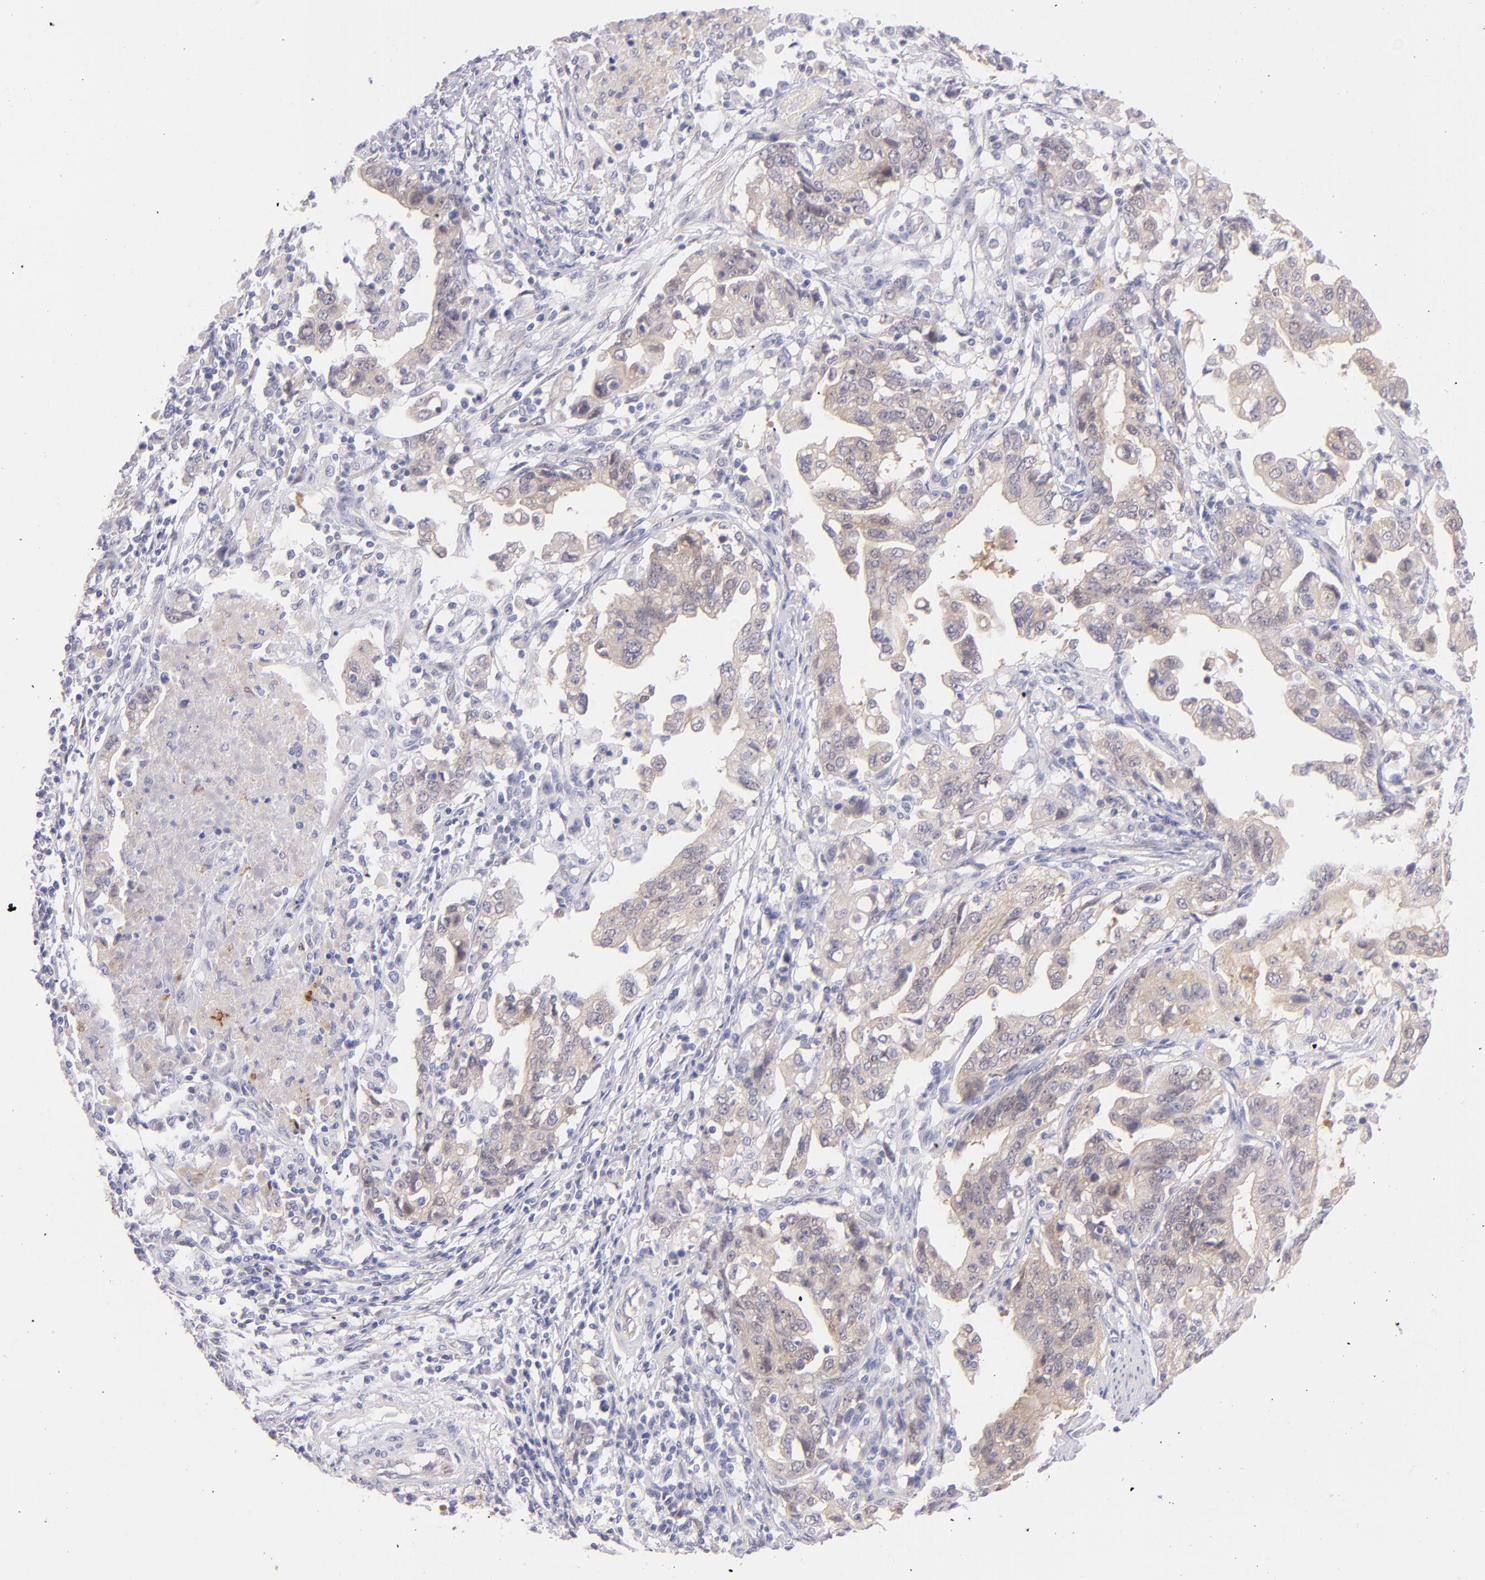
{"staining": {"intensity": "moderate", "quantity": ">75%", "location": "cytoplasmic/membranous"}, "tissue": "stomach cancer", "cell_type": "Tumor cells", "image_type": "cancer", "snomed": [{"axis": "morphology", "description": "Adenocarcinoma, NOS"}, {"axis": "topography", "description": "Stomach, upper"}], "caption": "Stomach adenocarcinoma stained with a protein marker shows moderate staining in tumor cells.", "gene": "SH2D4A", "patient": {"sex": "female", "age": 50}}